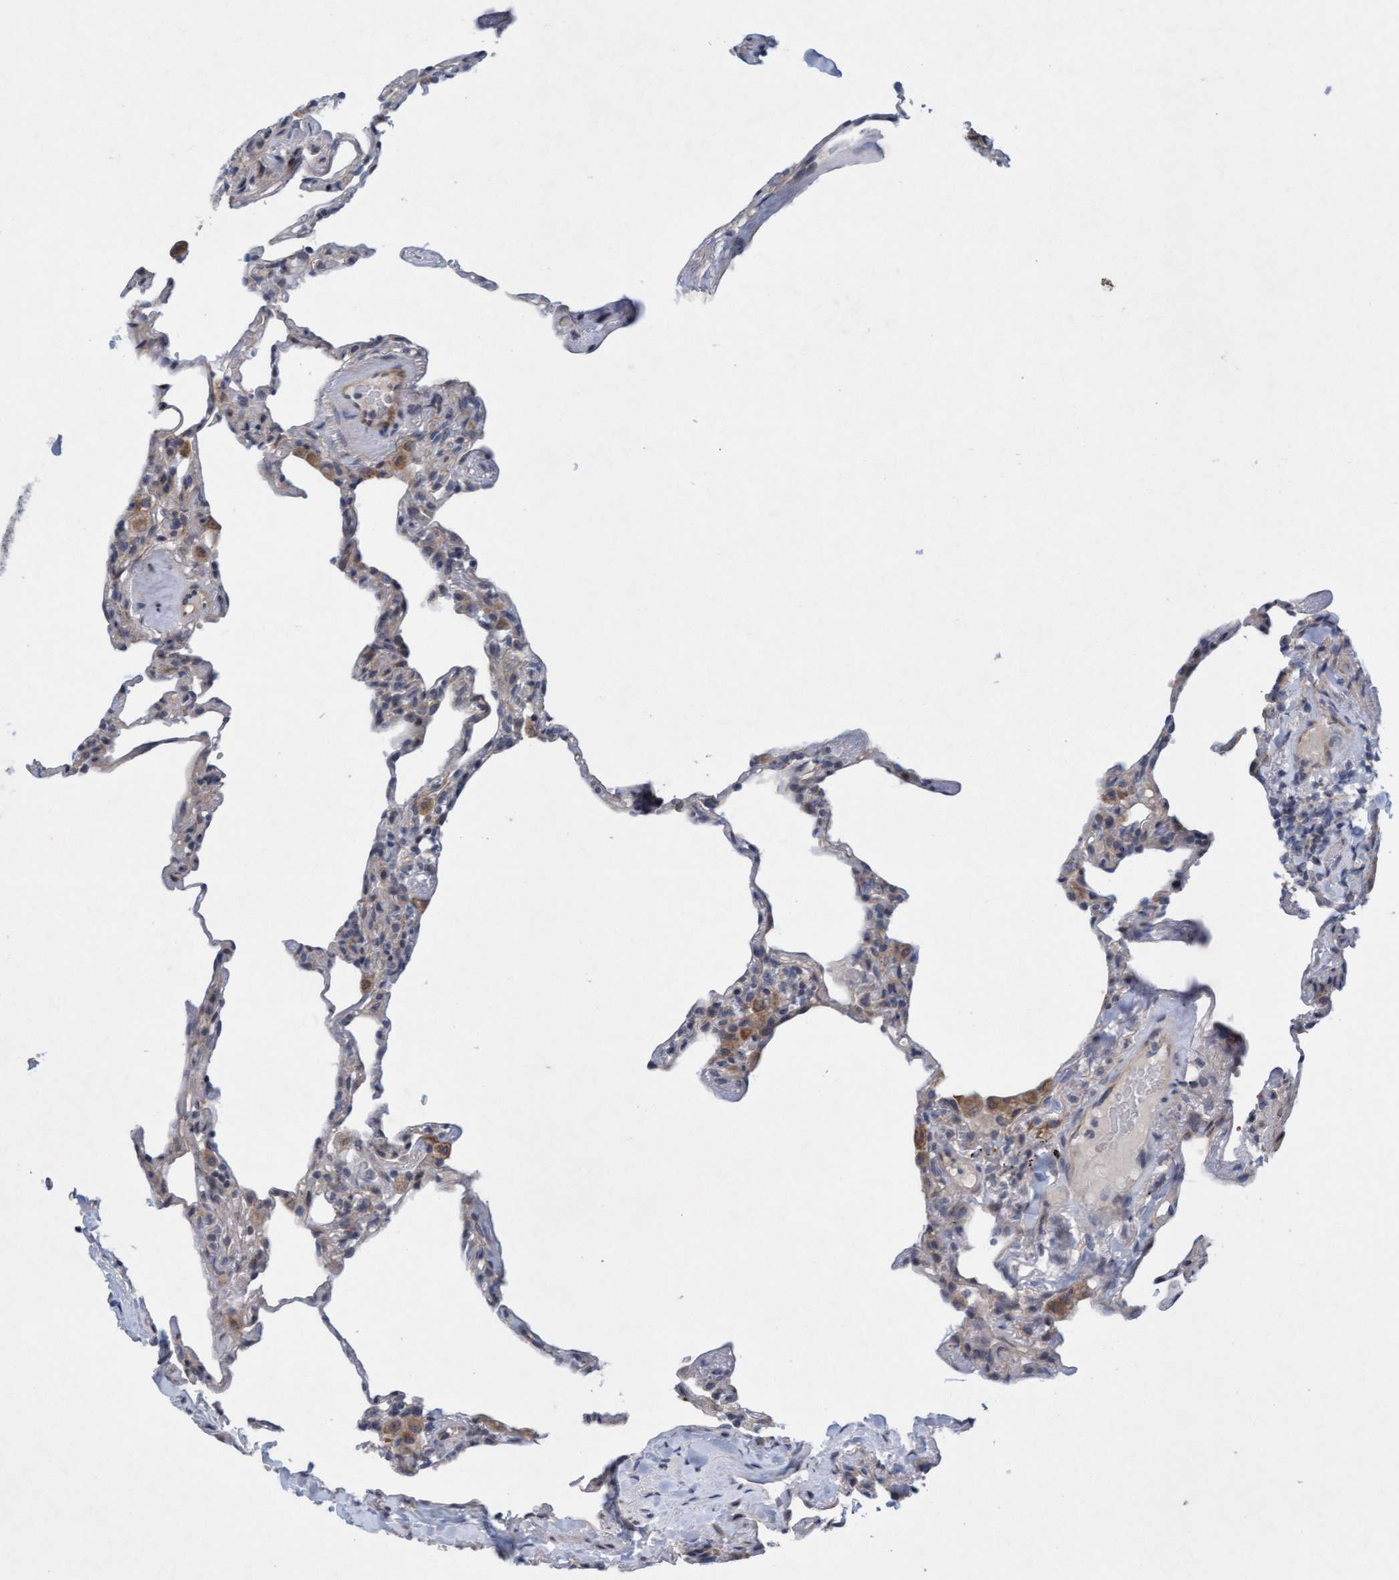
{"staining": {"intensity": "weak", "quantity": "<25%", "location": "cytoplasmic/membranous"}, "tissue": "lung", "cell_type": "Alveolar cells", "image_type": "normal", "snomed": [{"axis": "morphology", "description": "Normal tissue, NOS"}, {"axis": "topography", "description": "Lung"}], "caption": "Immunohistochemistry (IHC) of unremarkable lung exhibits no positivity in alveolar cells. The staining was performed using DAB to visualize the protein expression in brown, while the nuclei were stained in blue with hematoxylin (Magnification: 20x).", "gene": "DDHD2", "patient": {"sex": "male", "age": 59}}